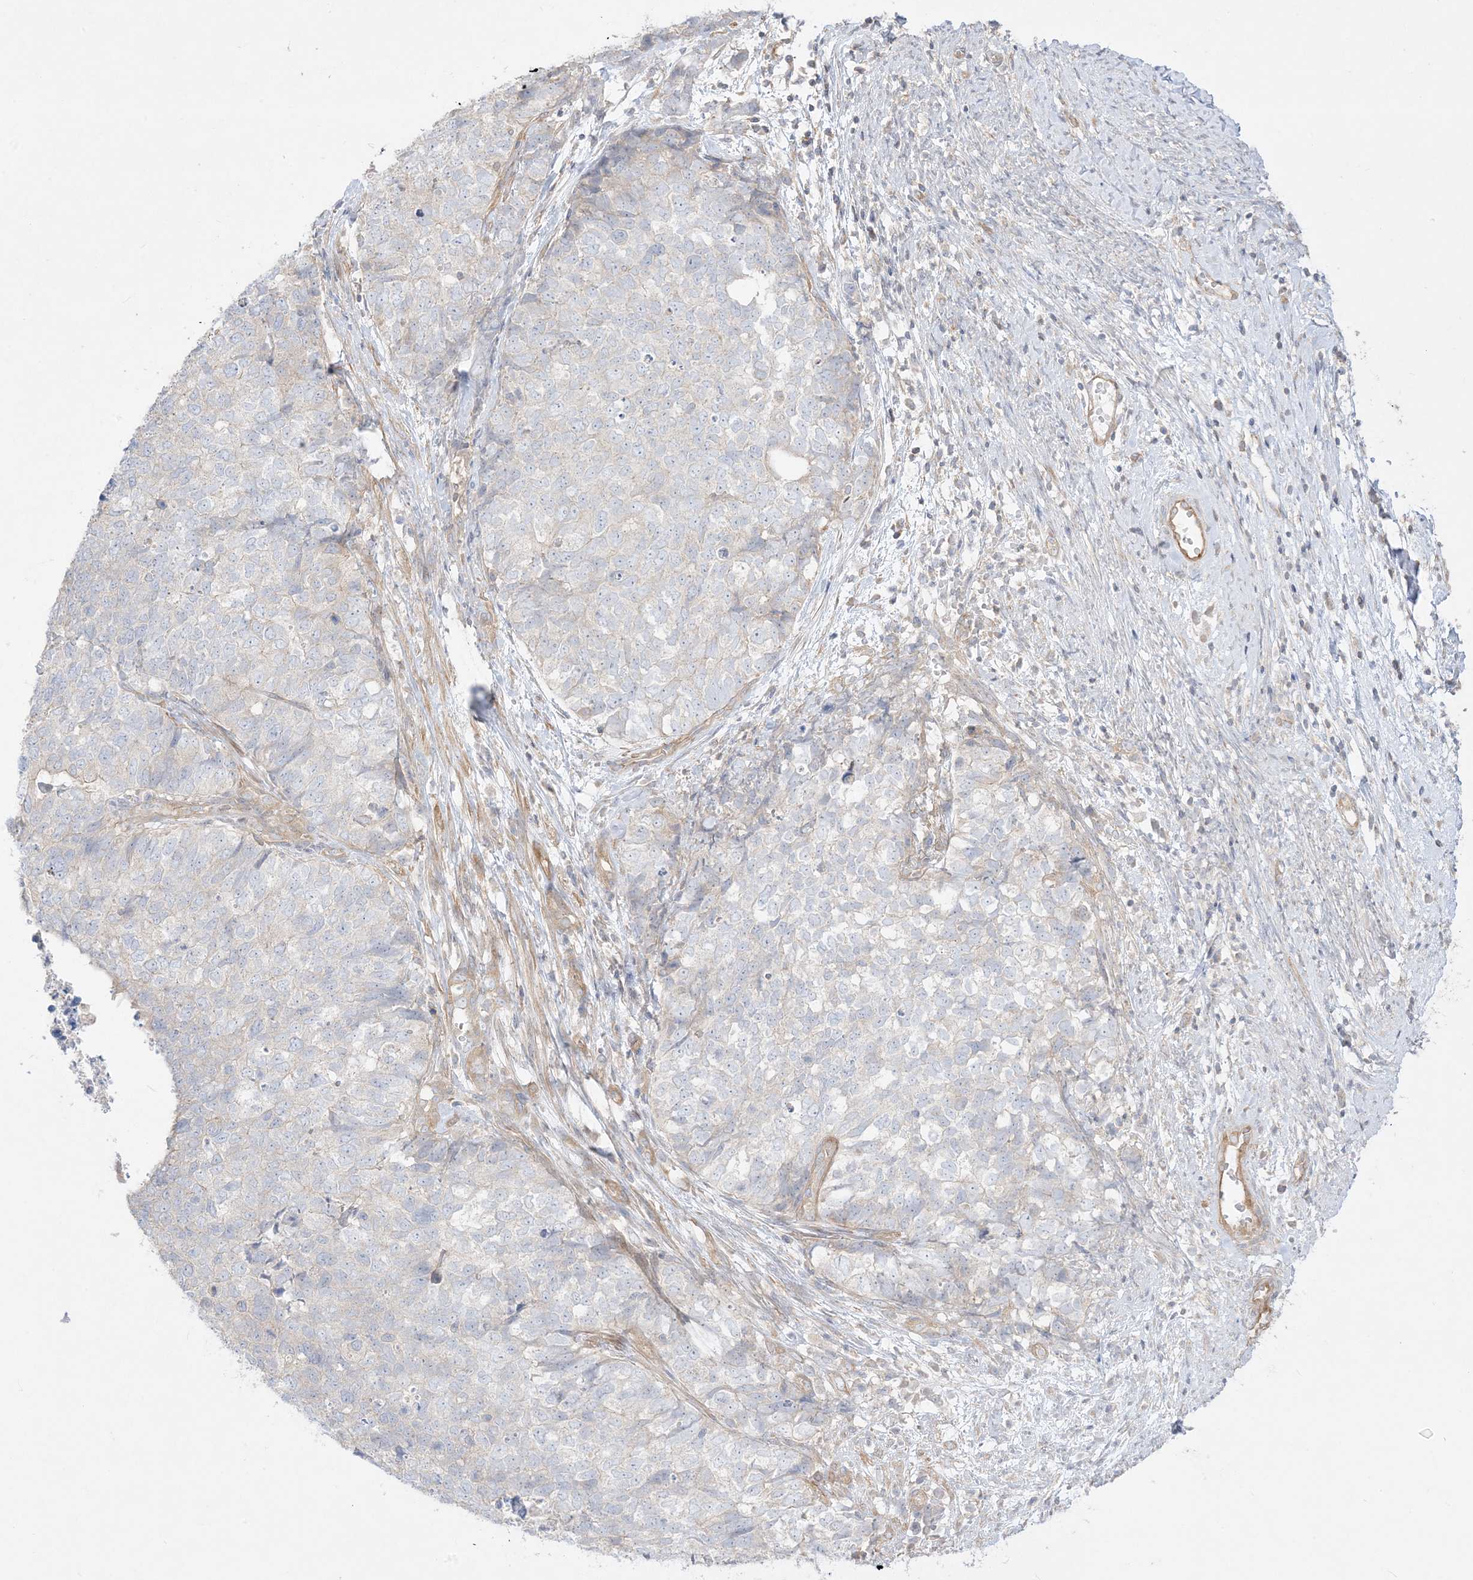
{"staining": {"intensity": "negative", "quantity": "none", "location": "none"}, "tissue": "cervical cancer", "cell_type": "Tumor cells", "image_type": "cancer", "snomed": [{"axis": "morphology", "description": "Squamous cell carcinoma, NOS"}, {"axis": "topography", "description": "Cervix"}], "caption": "DAB immunohistochemical staining of human cervical cancer (squamous cell carcinoma) reveals no significant staining in tumor cells.", "gene": "ARHGEF9", "patient": {"sex": "female", "age": 63}}